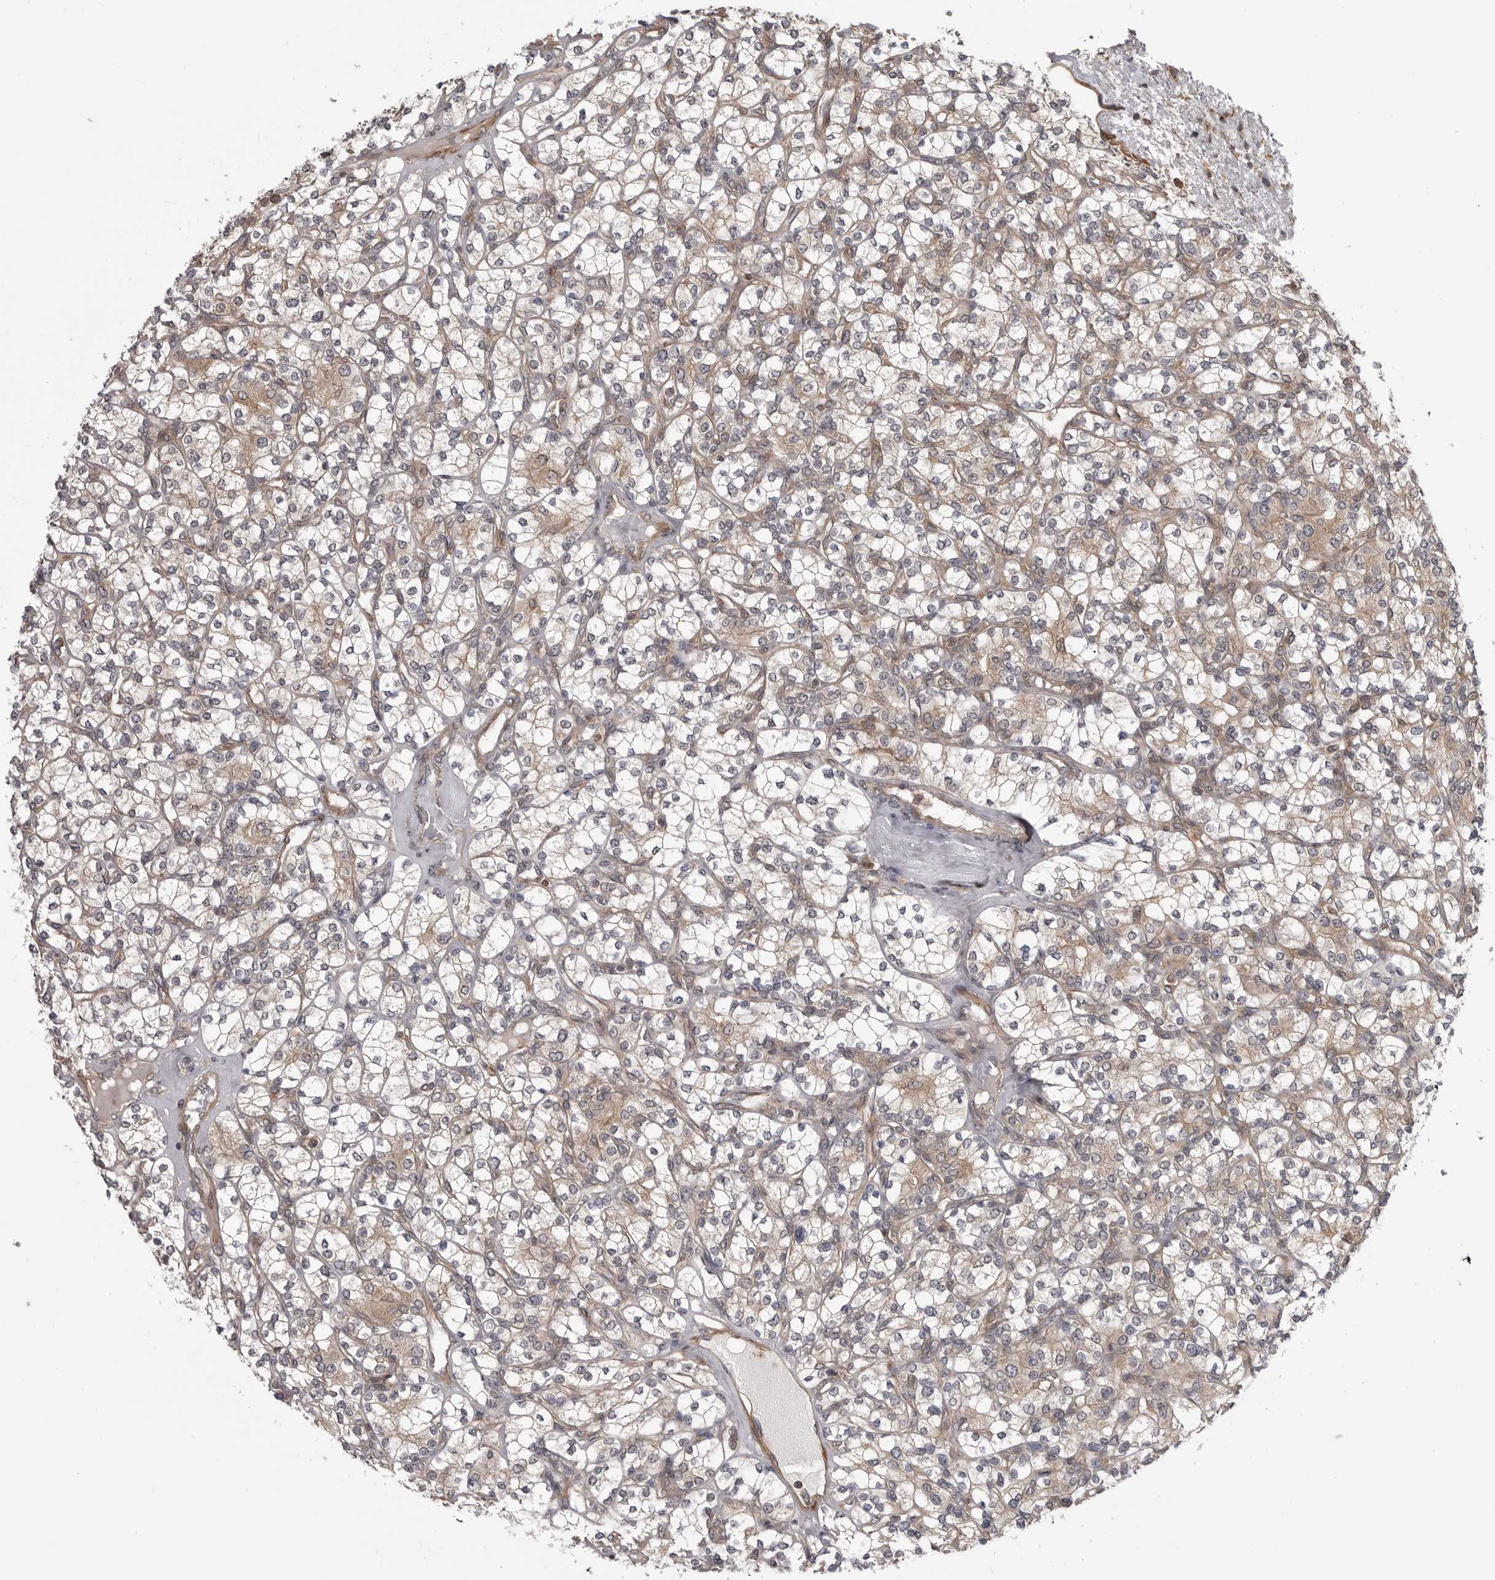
{"staining": {"intensity": "weak", "quantity": "25%-75%", "location": "cytoplasmic/membranous"}, "tissue": "renal cancer", "cell_type": "Tumor cells", "image_type": "cancer", "snomed": [{"axis": "morphology", "description": "Adenocarcinoma, NOS"}, {"axis": "topography", "description": "Kidney"}], "caption": "Immunohistochemical staining of human renal adenocarcinoma shows low levels of weak cytoplasmic/membranous protein positivity in about 25%-75% of tumor cells.", "gene": "LRRC45", "patient": {"sex": "male", "age": 77}}